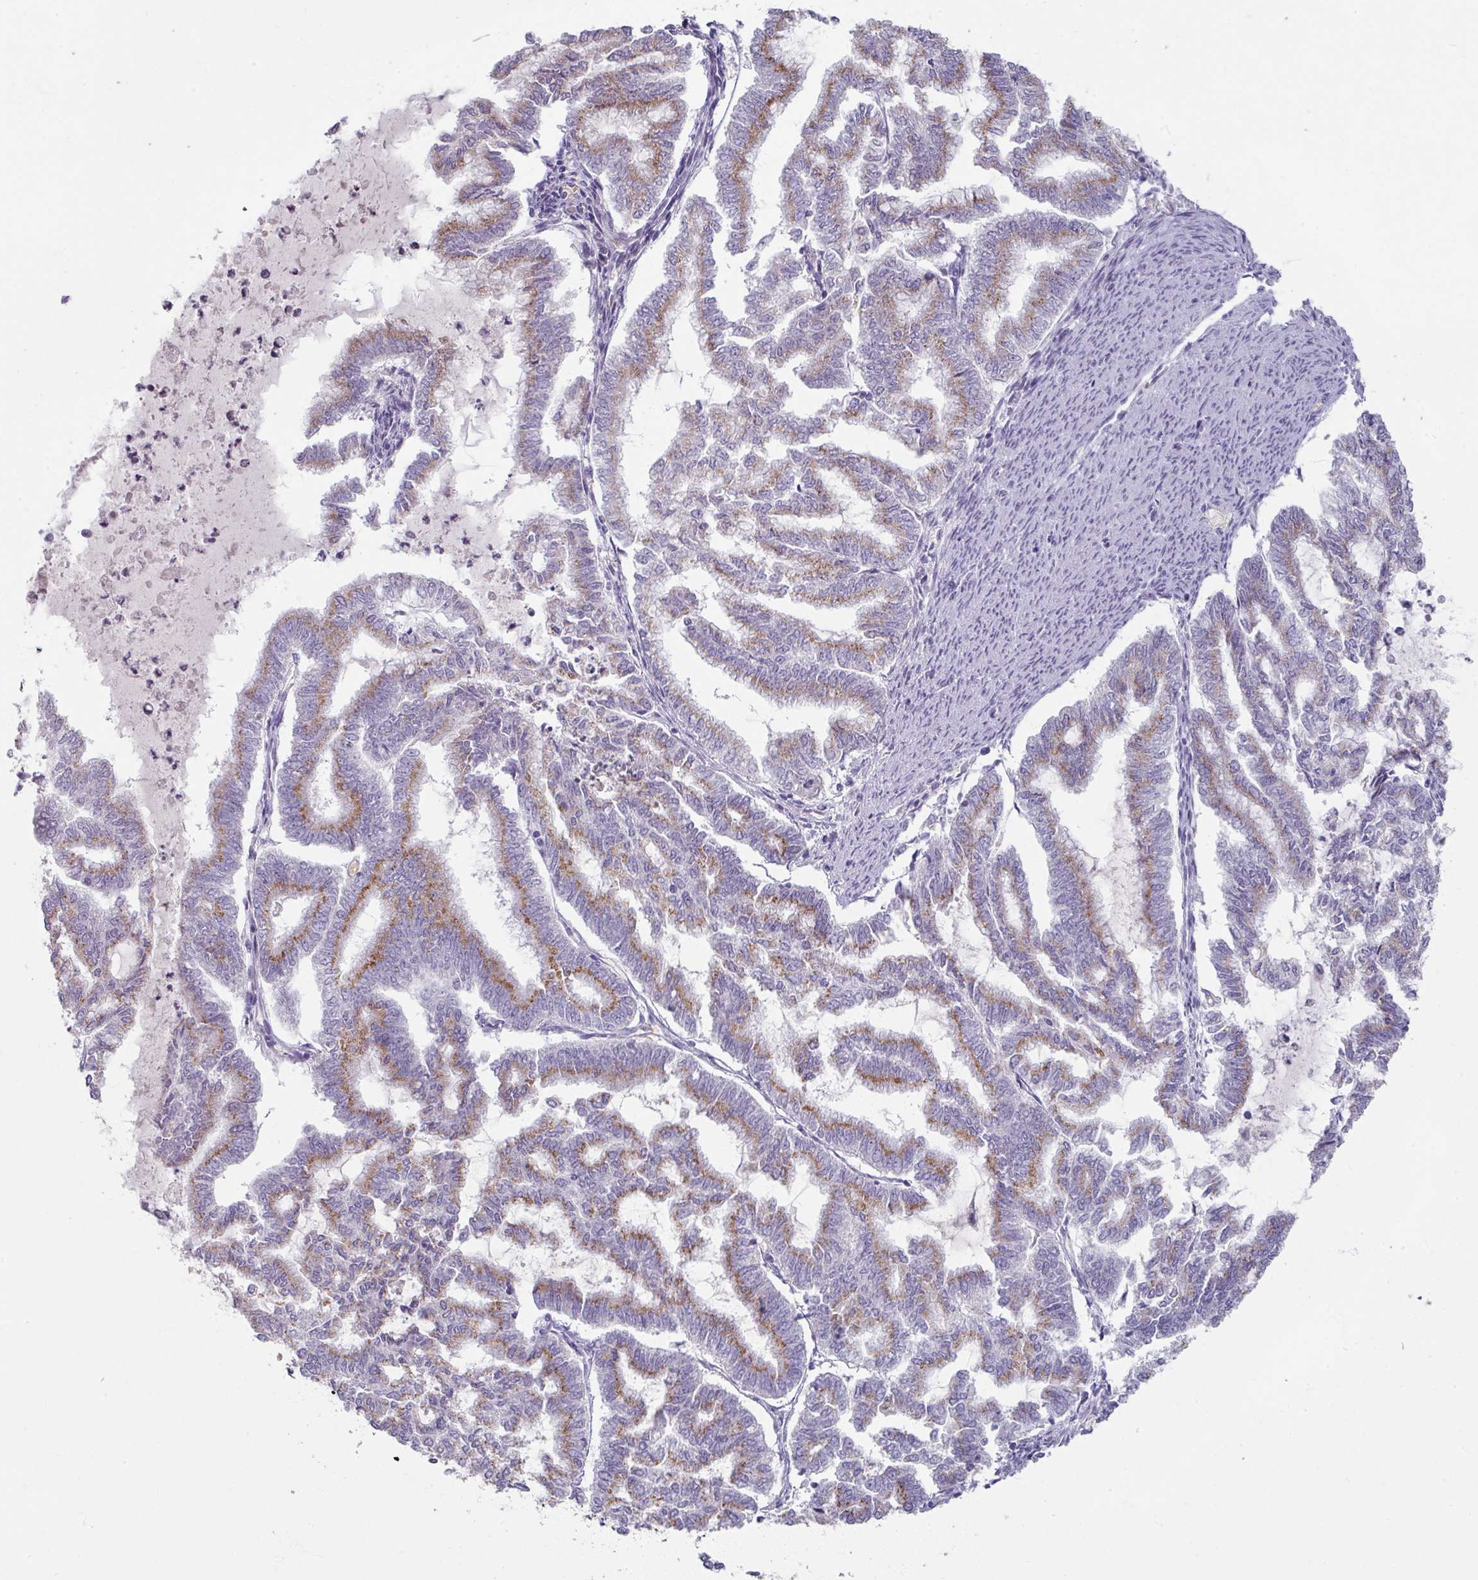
{"staining": {"intensity": "moderate", "quantity": "25%-75%", "location": "cytoplasmic/membranous"}, "tissue": "endometrial cancer", "cell_type": "Tumor cells", "image_type": "cancer", "snomed": [{"axis": "morphology", "description": "Adenocarcinoma, NOS"}, {"axis": "topography", "description": "Endometrium"}], "caption": "Endometrial cancer (adenocarcinoma) stained with a protein marker demonstrates moderate staining in tumor cells.", "gene": "KMT5C", "patient": {"sex": "female", "age": 79}}